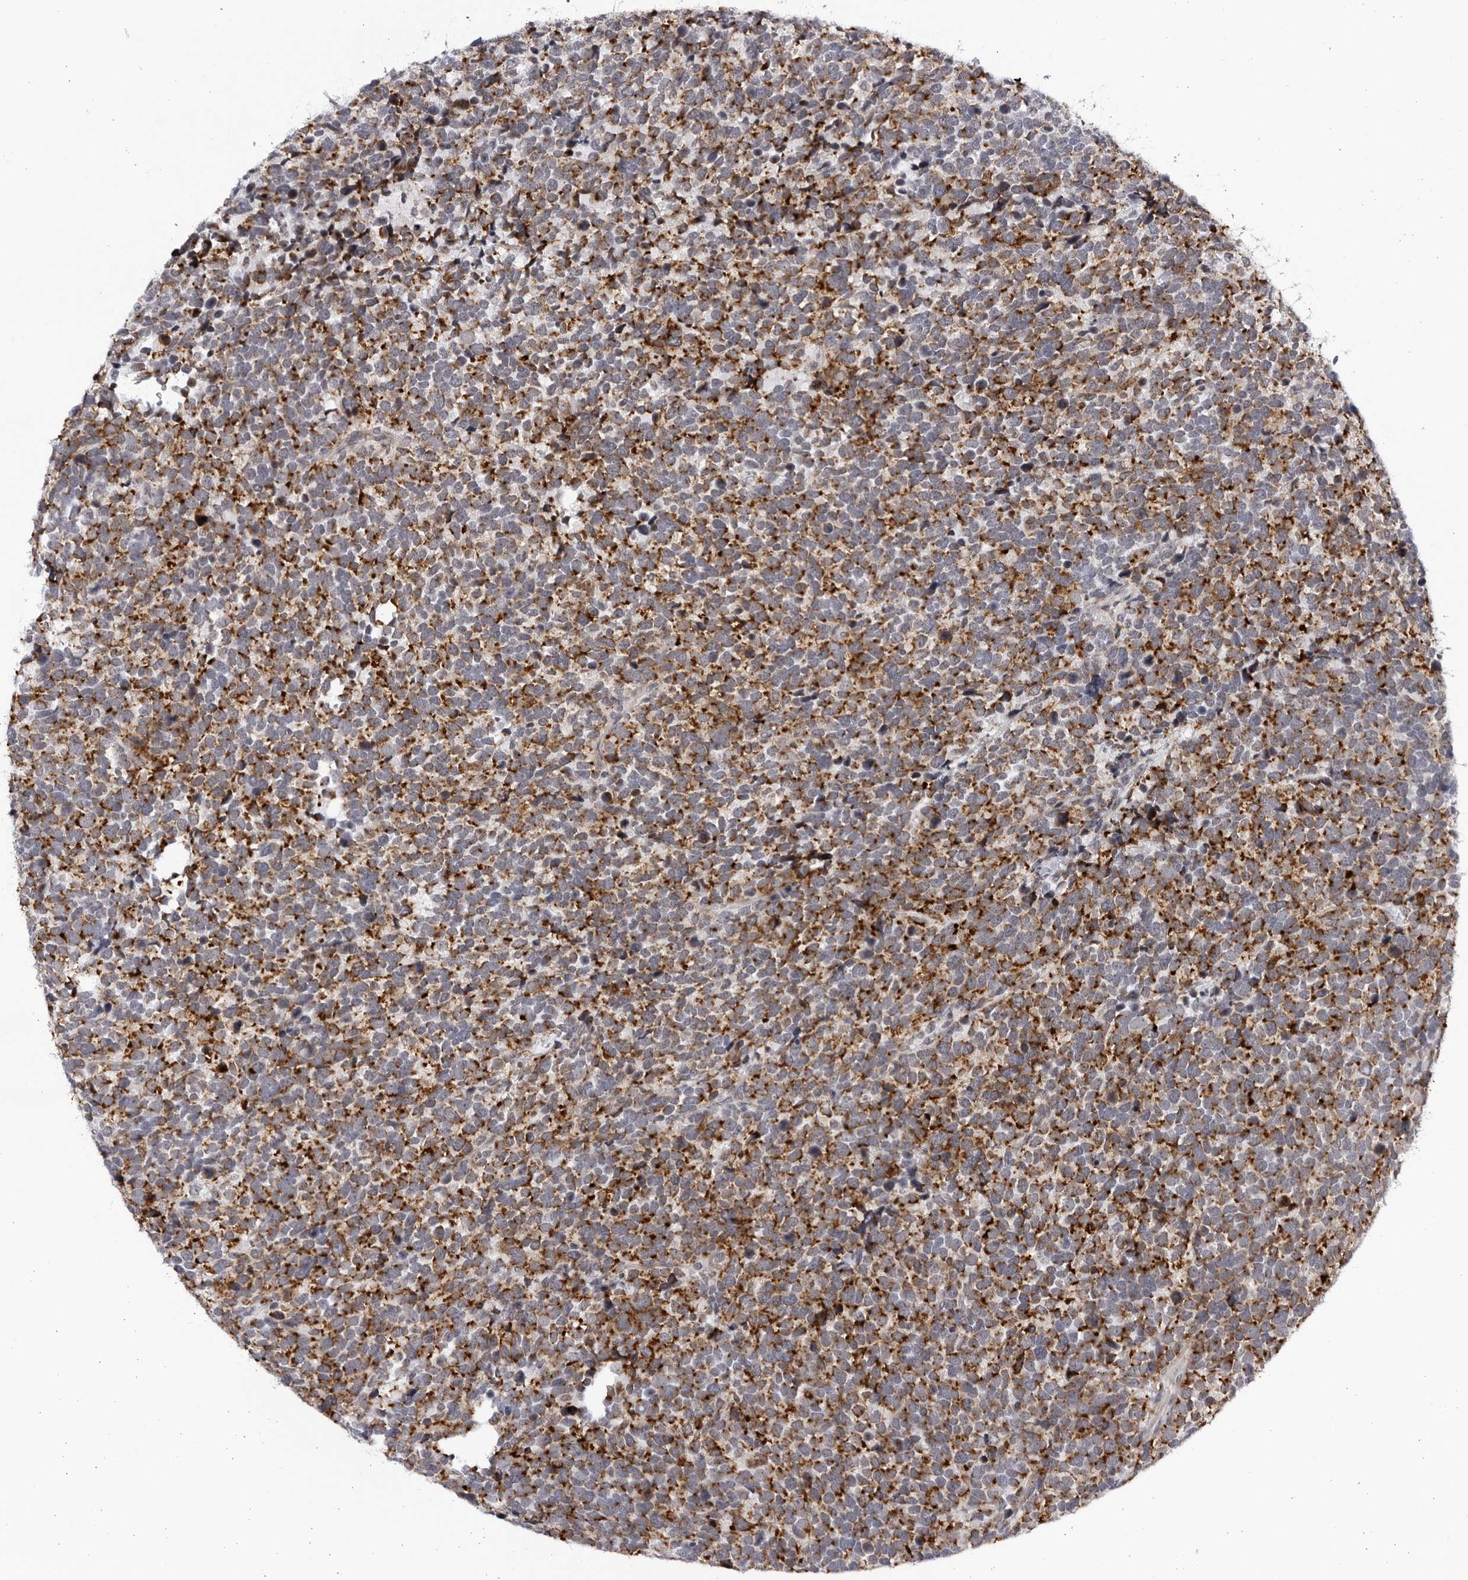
{"staining": {"intensity": "moderate", "quantity": ">75%", "location": "cytoplasmic/membranous"}, "tissue": "urothelial cancer", "cell_type": "Tumor cells", "image_type": "cancer", "snomed": [{"axis": "morphology", "description": "Urothelial carcinoma, High grade"}, {"axis": "topography", "description": "Urinary bladder"}], "caption": "The histopathology image reveals staining of urothelial cancer, revealing moderate cytoplasmic/membranous protein positivity (brown color) within tumor cells.", "gene": "SLC25A22", "patient": {"sex": "female", "age": 82}}